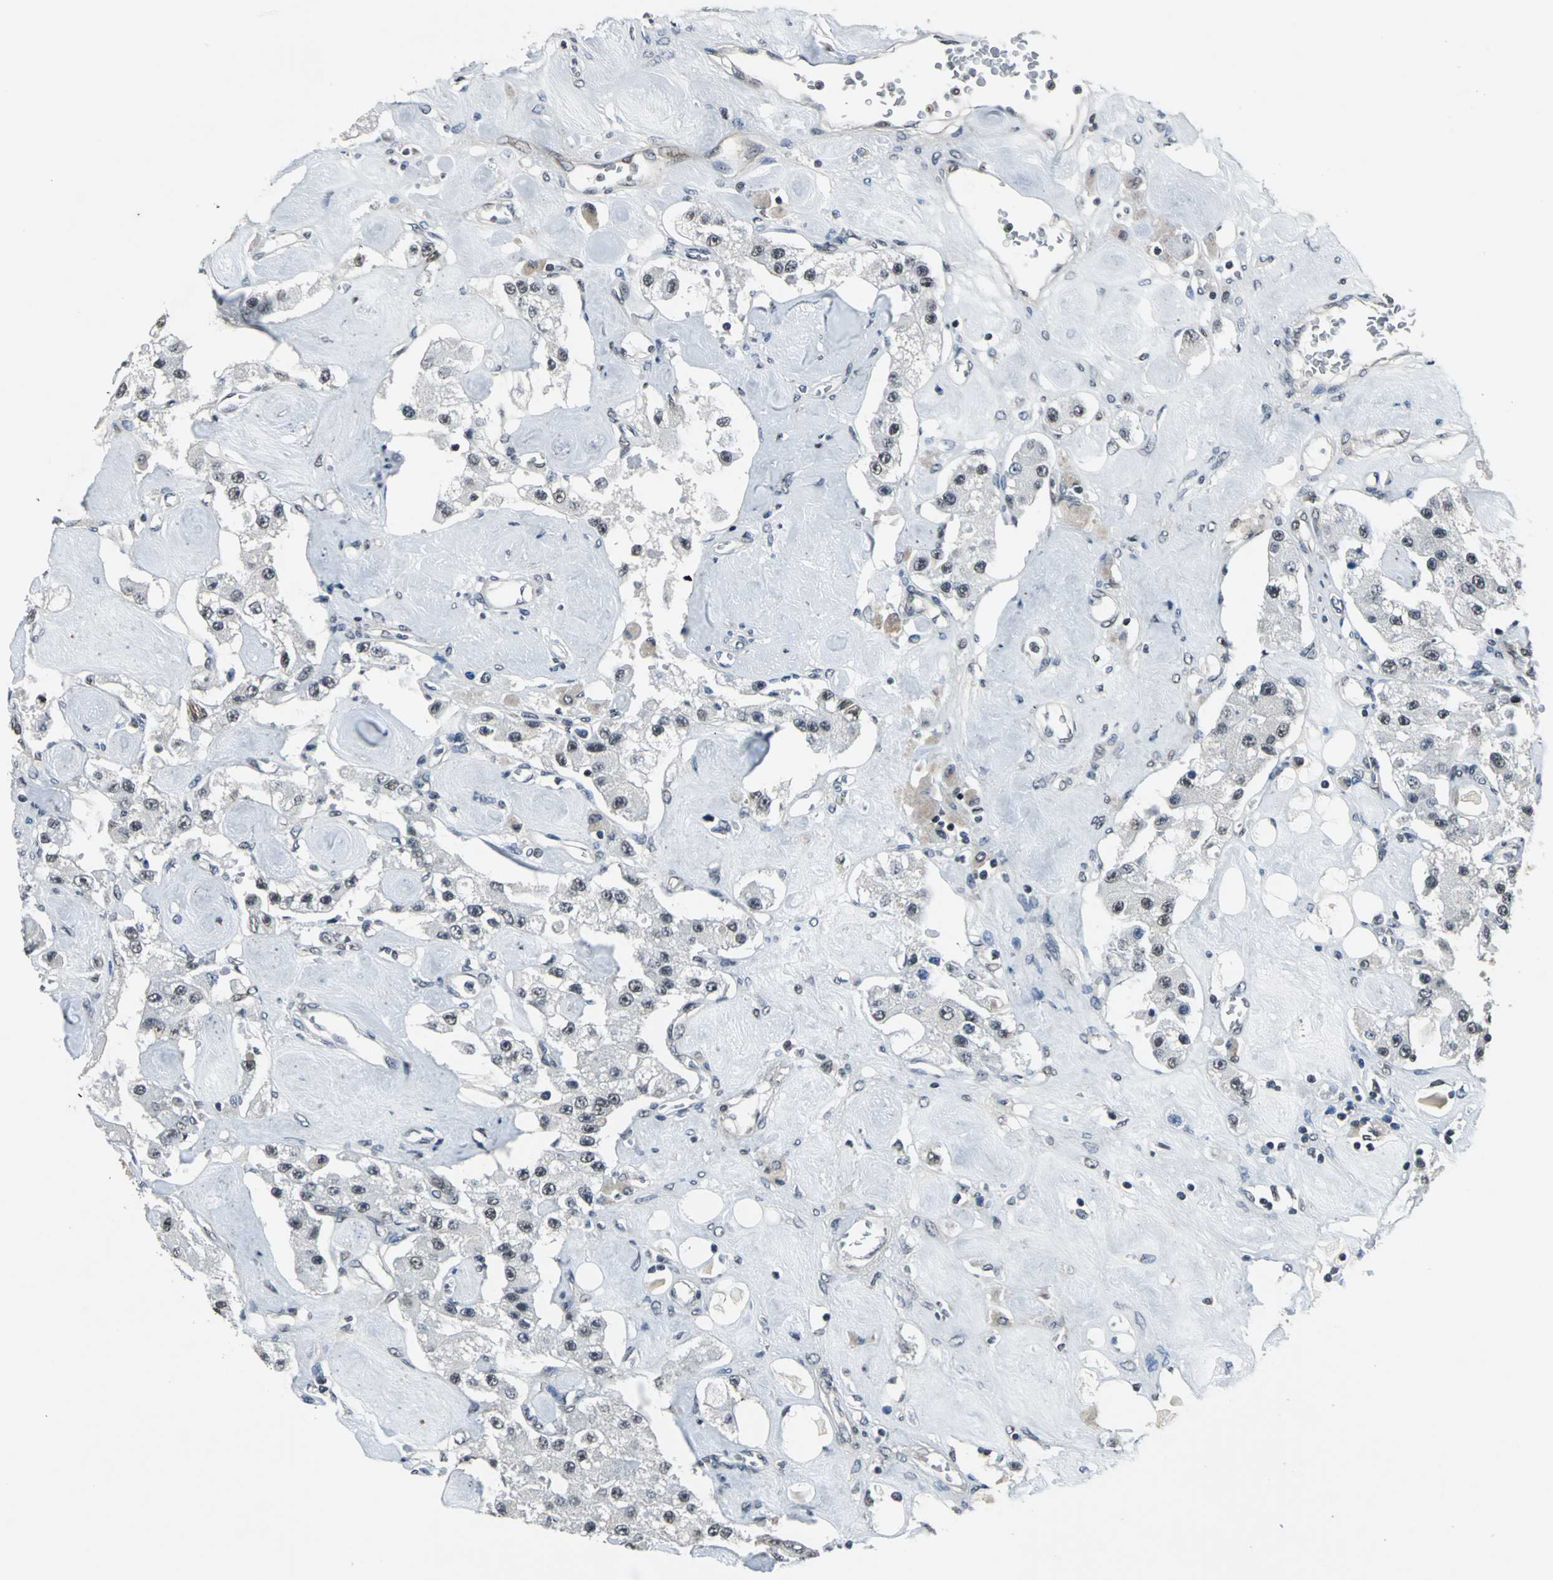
{"staining": {"intensity": "moderate", "quantity": "25%-75%", "location": "nuclear"}, "tissue": "carcinoid", "cell_type": "Tumor cells", "image_type": "cancer", "snomed": [{"axis": "morphology", "description": "Carcinoid, malignant, NOS"}, {"axis": "topography", "description": "Pancreas"}], "caption": "Immunohistochemical staining of human malignant carcinoid shows medium levels of moderate nuclear protein positivity in about 25%-75% of tumor cells.", "gene": "RBM14", "patient": {"sex": "male", "age": 41}}